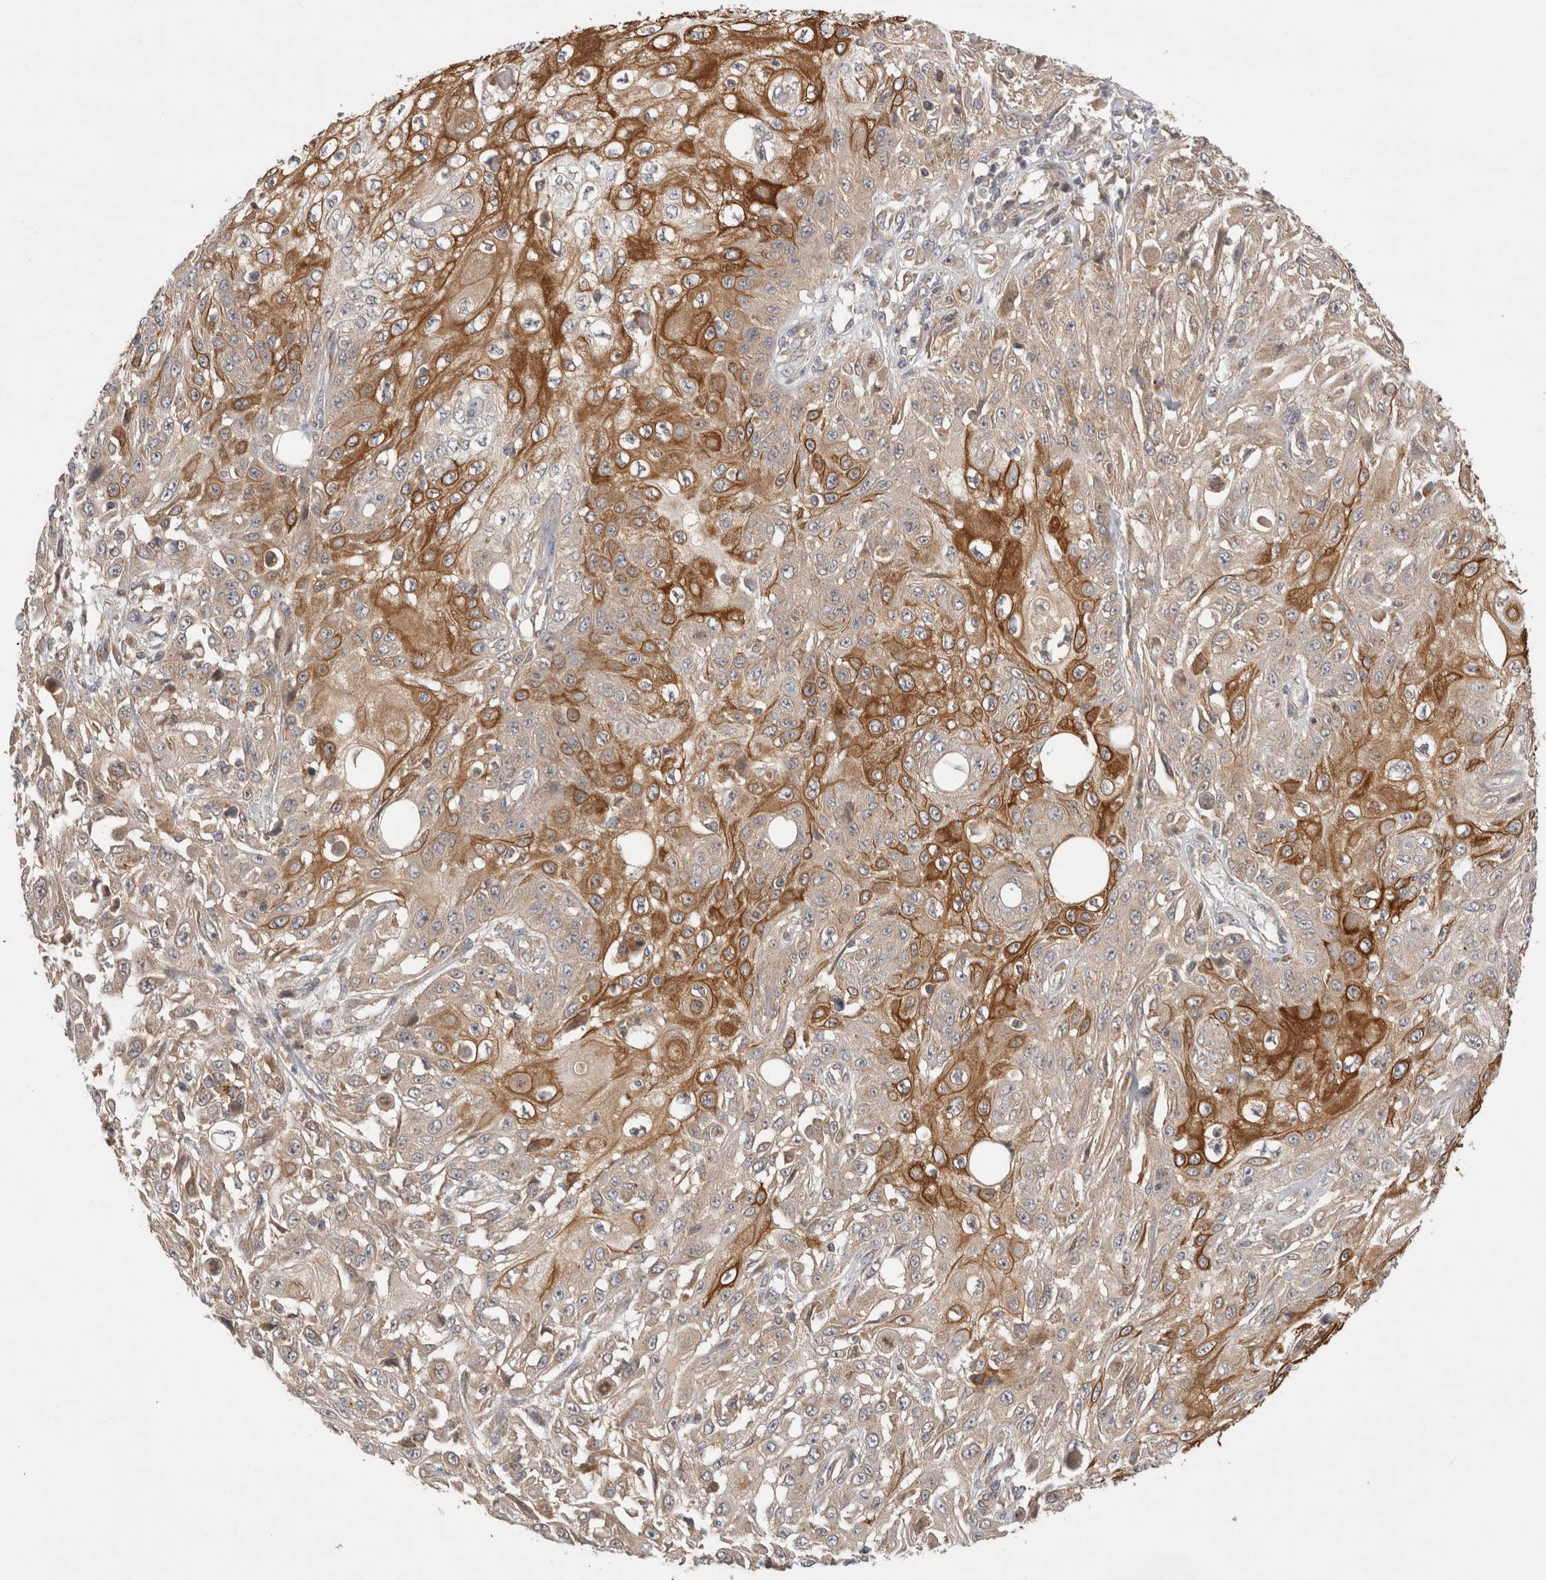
{"staining": {"intensity": "moderate", "quantity": "25%-75%", "location": "cytoplasmic/membranous"}, "tissue": "skin cancer", "cell_type": "Tumor cells", "image_type": "cancer", "snomed": [{"axis": "morphology", "description": "Squamous cell carcinoma, NOS"}, {"axis": "morphology", "description": "Squamous cell carcinoma, metastatic, NOS"}, {"axis": "topography", "description": "Skin"}, {"axis": "topography", "description": "Lymph node"}], "caption": "Immunohistochemical staining of skin cancer (metastatic squamous cell carcinoma) demonstrates moderate cytoplasmic/membranous protein positivity in approximately 25%-75% of tumor cells.", "gene": "VPS28", "patient": {"sex": "male", "age": 75}}